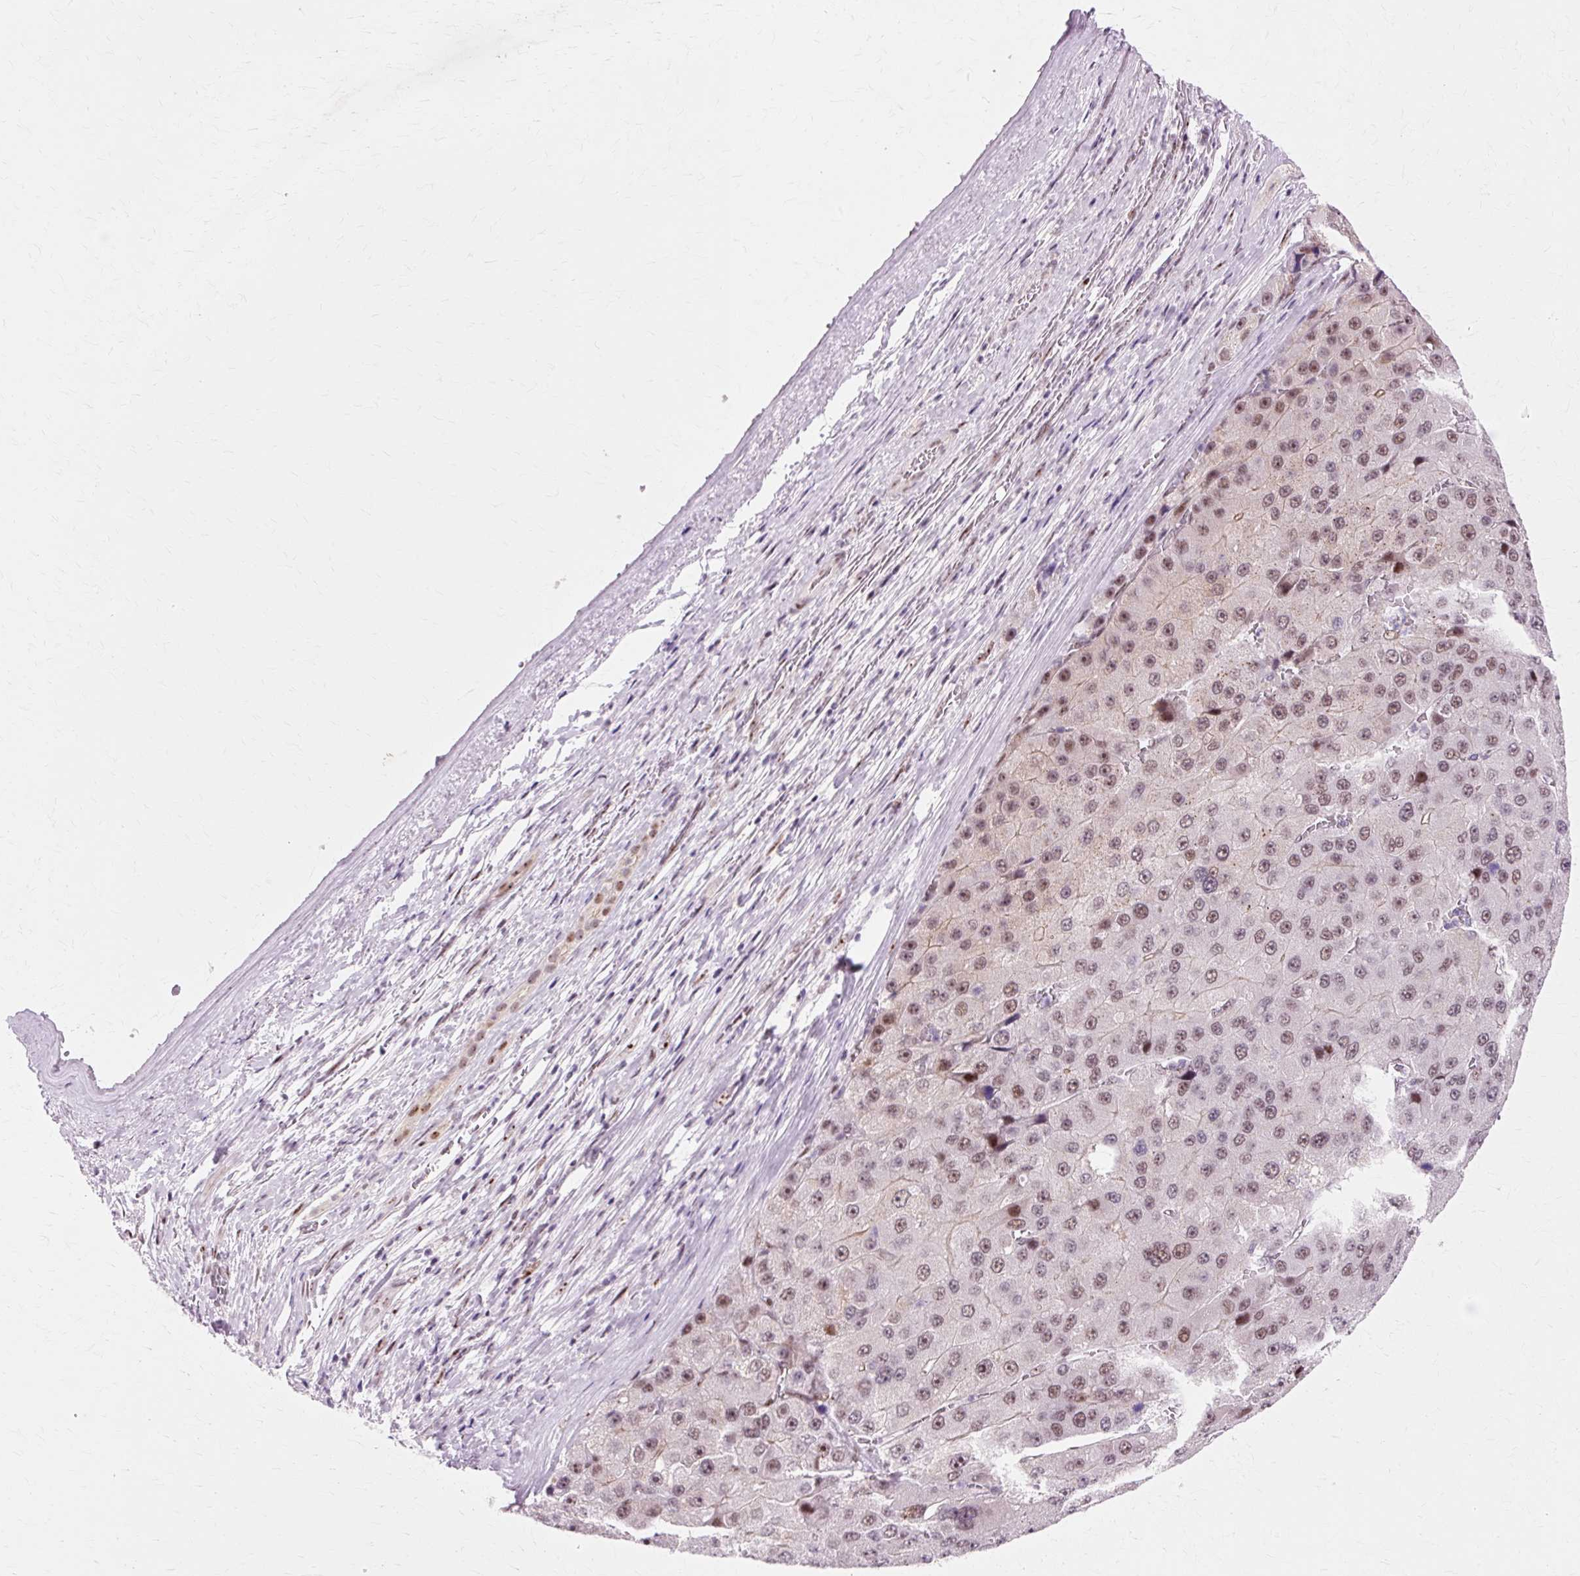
{"staining": {"intensity": "moderate", "quantity": ">75%", "location": "nuclear"}, "tissue": "liver cancer", "cell_type": "Tumor cells", "image_type": "cancer", "snomed": [{"axis": "morphology", "description": "Carcinoma, Hepatocellular, NOS"}, {"axis": "topography", "description": "Liver"}], "caption": "A photomicrograph of human hepatocellular carcinoma (liver) stained for a protein reveals moderate nuclear brown staining in tumor cells. (IHC, brightfield microscopy, high magnification).", "gene": "MACROD2", "patient": {"sex": "female", "age": 73}}